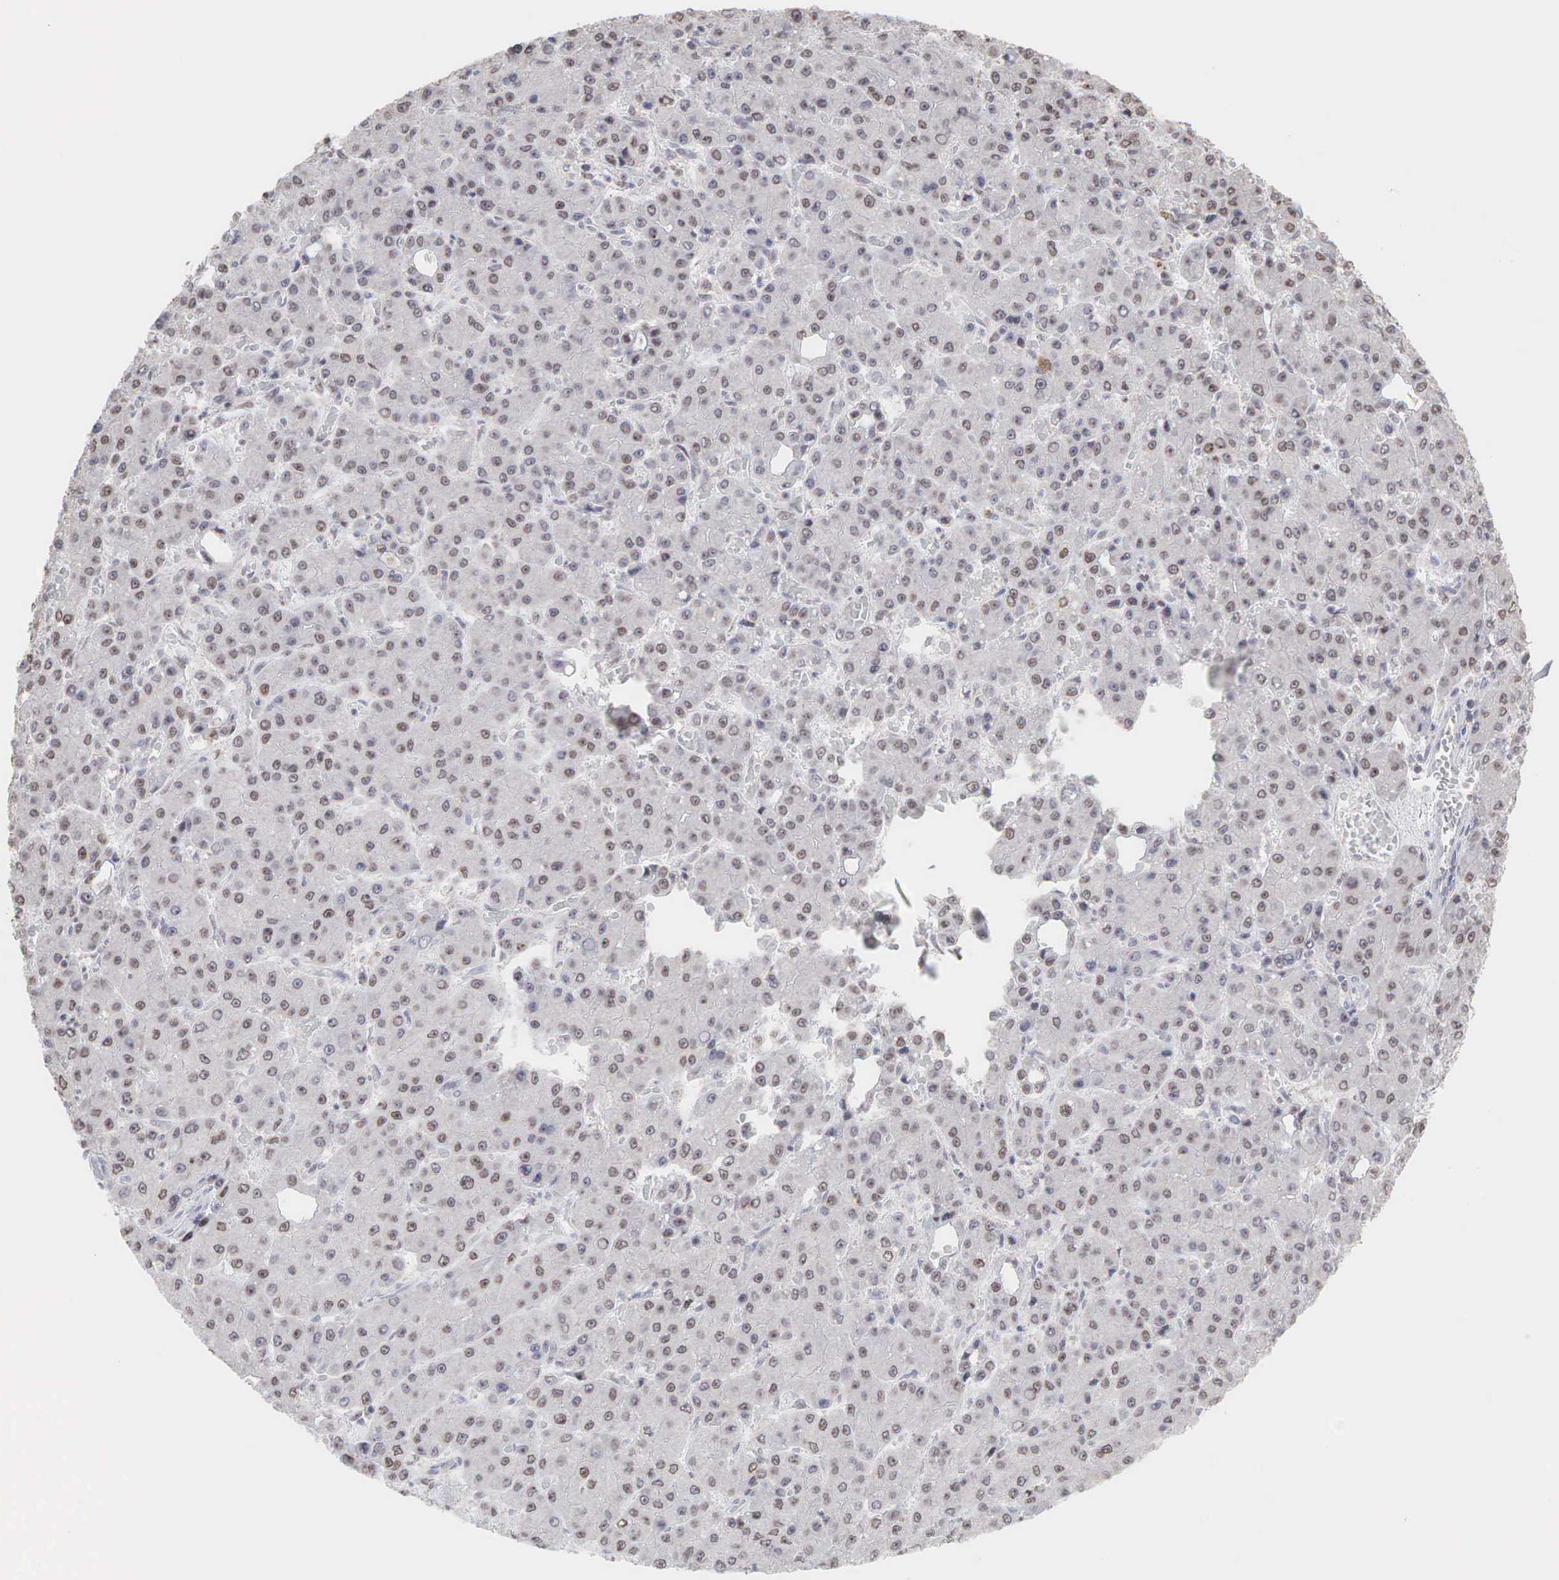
{"staining": {"intensity": "negative", "quantity": "none", "location": "none"}, "tissue": "liver cancer", "cell_type": "Tumor cells", "image_type": "cancer", "snomed": [{"axis": "morphology", "description": "Carcinoma, Hepatocellular, NOS"}, {"axis": "topography", "description": "Liver"}], "caption": "The immunohistochemistry (IHC) micrograph has no significant expression in tumor cells of liver cancer tissue.", "gene": "DKC1", "patient": {"sex": "male", "age": 69}}